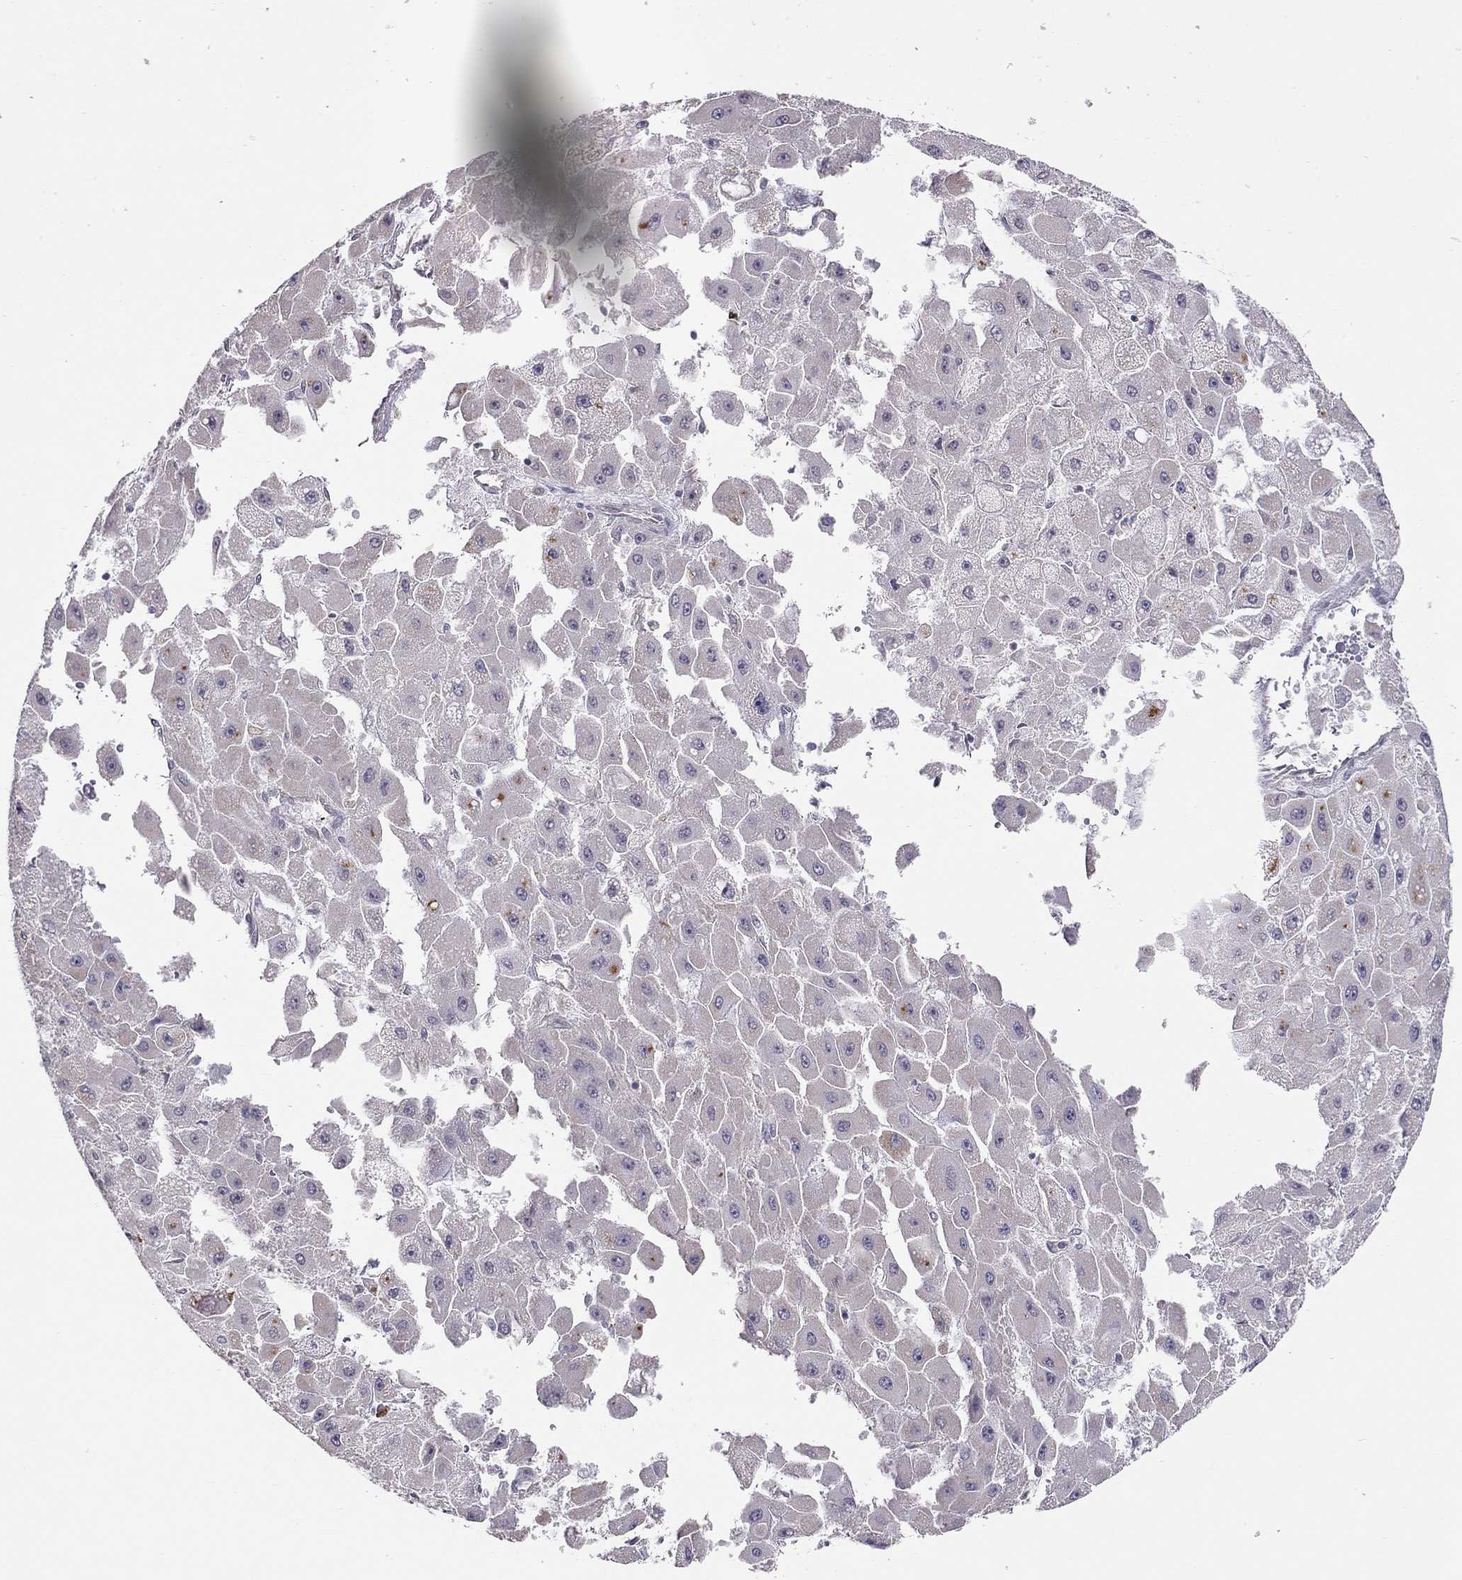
{"staining": {"intensity": "negative", "quantity": "none", "location": "none"}, "tissue": "liver cancer", "cell_type": "Tumor cells", "image_type": "cancer", "snomed": [{"axis": "morphology", "description": "Carcinoma, Hepatocellular, NOS"}, {"axis": "topography", "description": "Liver"}], "caption": "A high-resolution histopathology image shows immunohistochemistry (IHC) staining of liver hepatocellular carcinoma, which reveals no significant staining in tumor cells.", "gene": "LRIT3", "patient": {"sex": "female", "age": 25}}